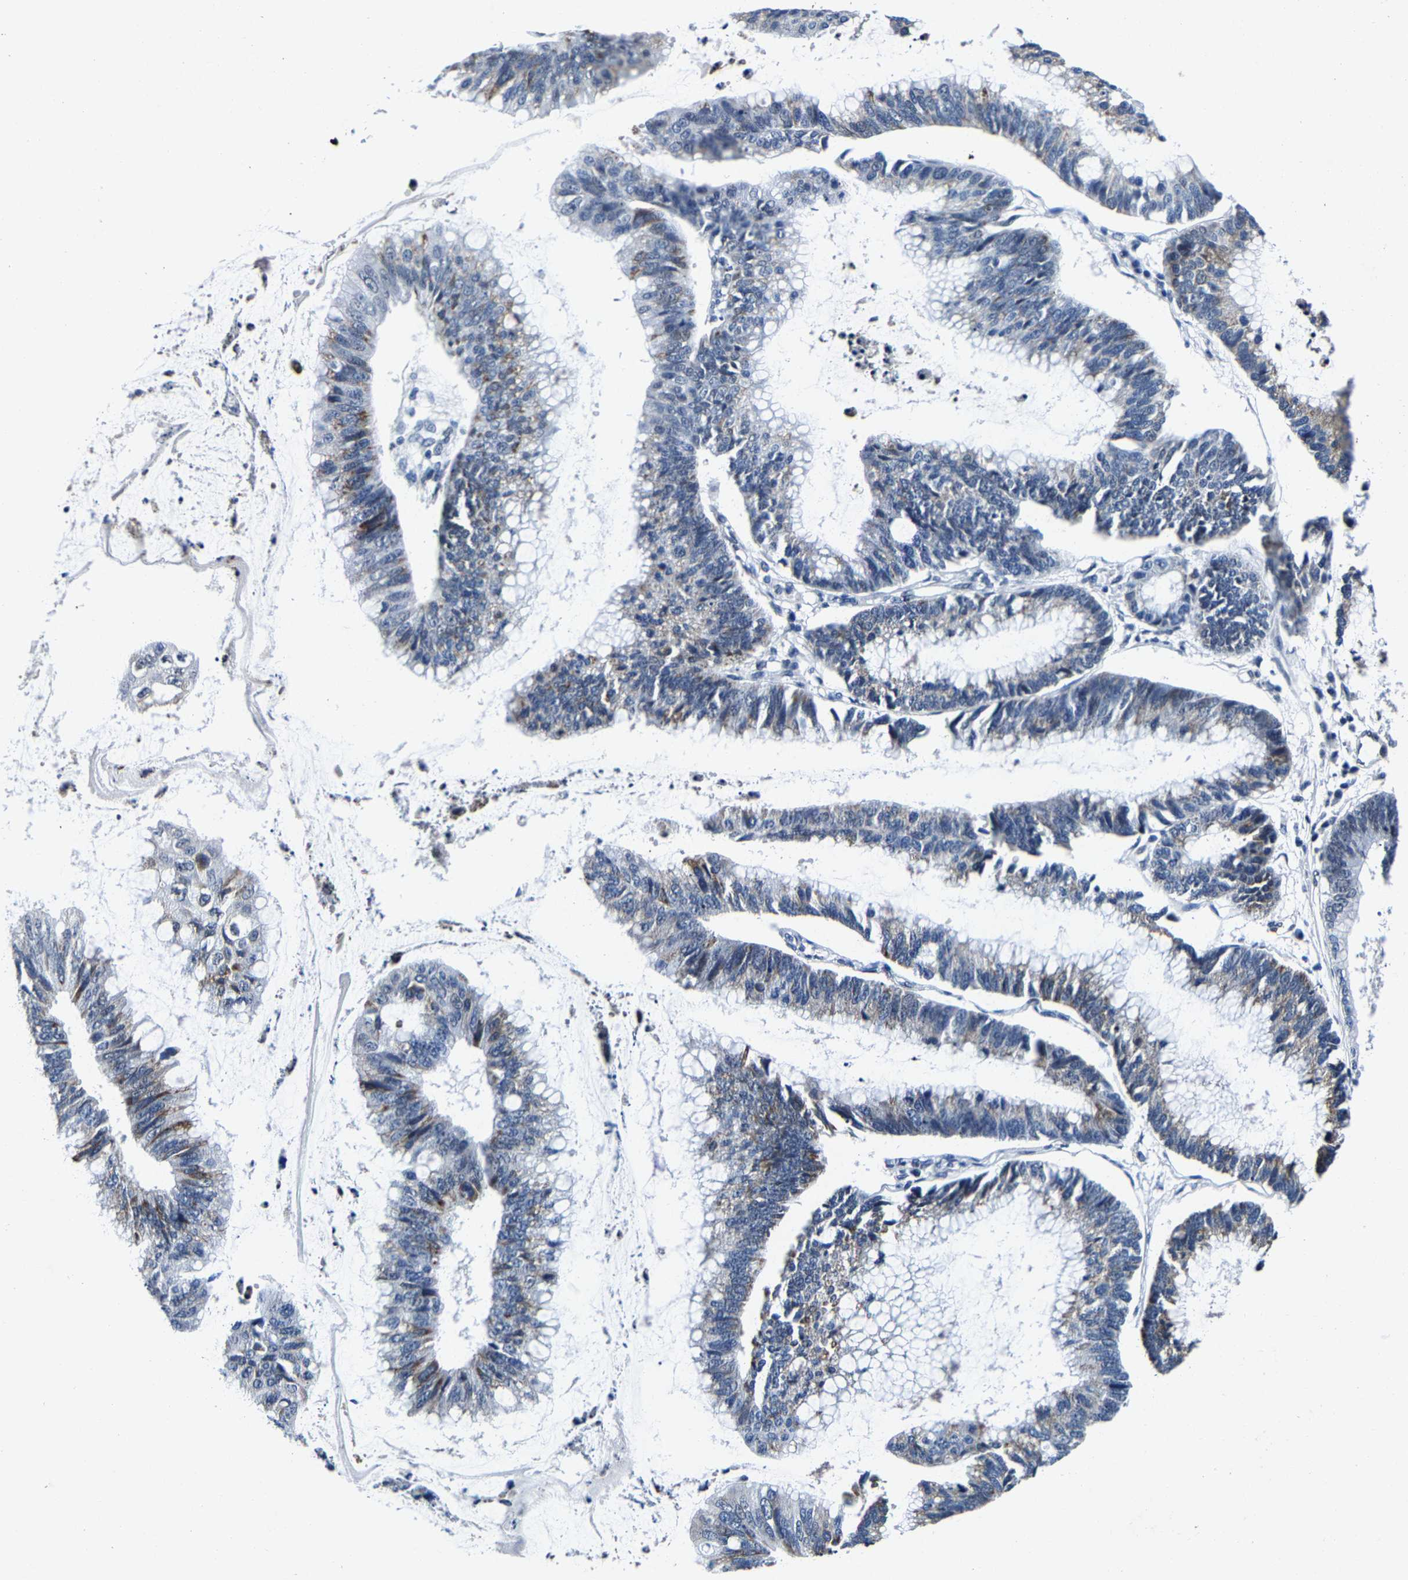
{"staining": {"intensity": "moderate", "quantity": "<25%", "location": "cytoplasmic/membranous"}, "tissue": "stomach cancer", "cell_type": "Tumor cells", "image_type": "cancer", "snomed": [{"axis": "morphology", "description": "Adenocarcinoma, NOS"}, {"axis": "topography", "description": "Stomach"}], "caption": "High-power microscopy captured an IHC photomicrograph of stomach cancer (adenocarcinoma), revealing moderate cytoplasmic/membranous staining in about <25% of tumor cells.", "gene": "UBN2", "patient": {"sex": "male", "age": 59}}